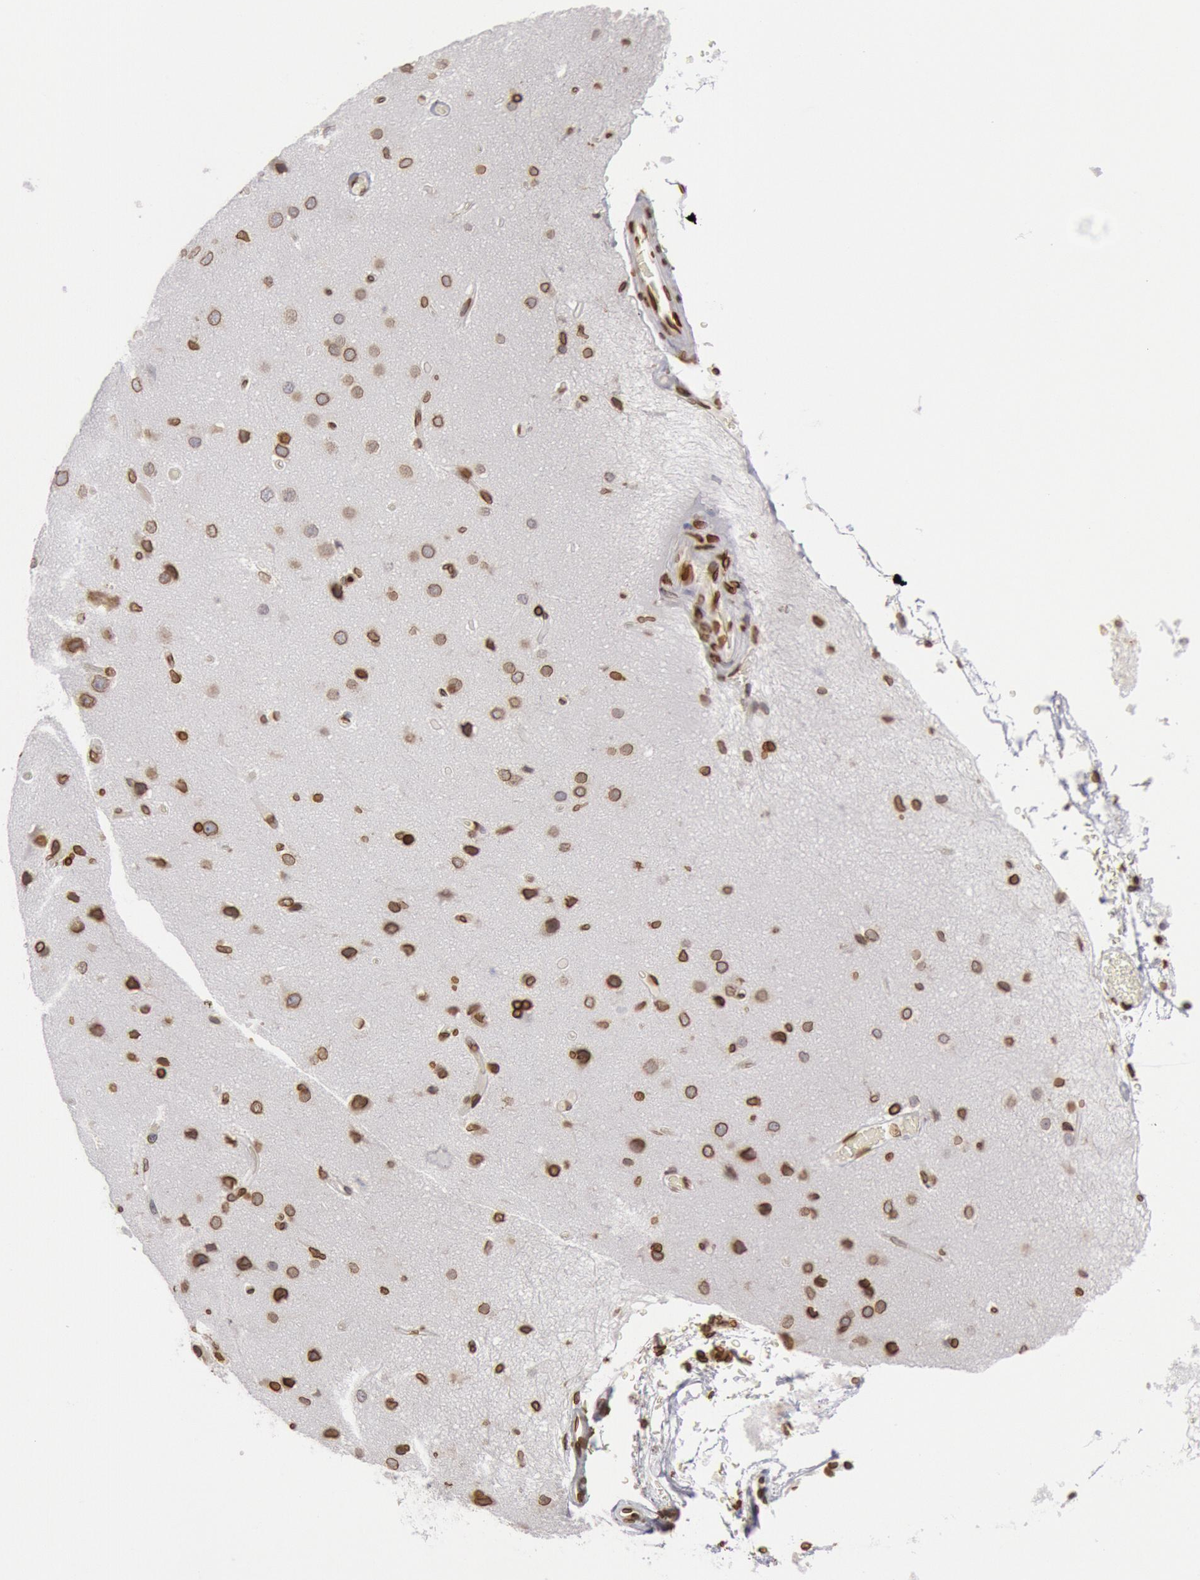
{"staining": {"intensity": "strong", "quantity": ">75%", "location": "cytoplasmic/membranous,nuclear"}, "tissue": "cerebral cortex", "cell_type": "Endothelial cells", "image_type": "normal", "snomed": [{"axis": "morphology", "description": "Normal tissue, NOS"}, {"axis": "morphology", "description": "Glioma, malignant, High grade"}, {"axis": "topography", "description": "Cerebral cortex"}], "caption": "DAB immunohistochemical staining of normal human cerebral cortex shows strong cytoplasmic/membranous,nuclear protein positivity in approximately >75% of endothelial cells. Nuclei are stained in blue.", "gene": "SUN2", "patient": {"sex": "male", "age": 77}}